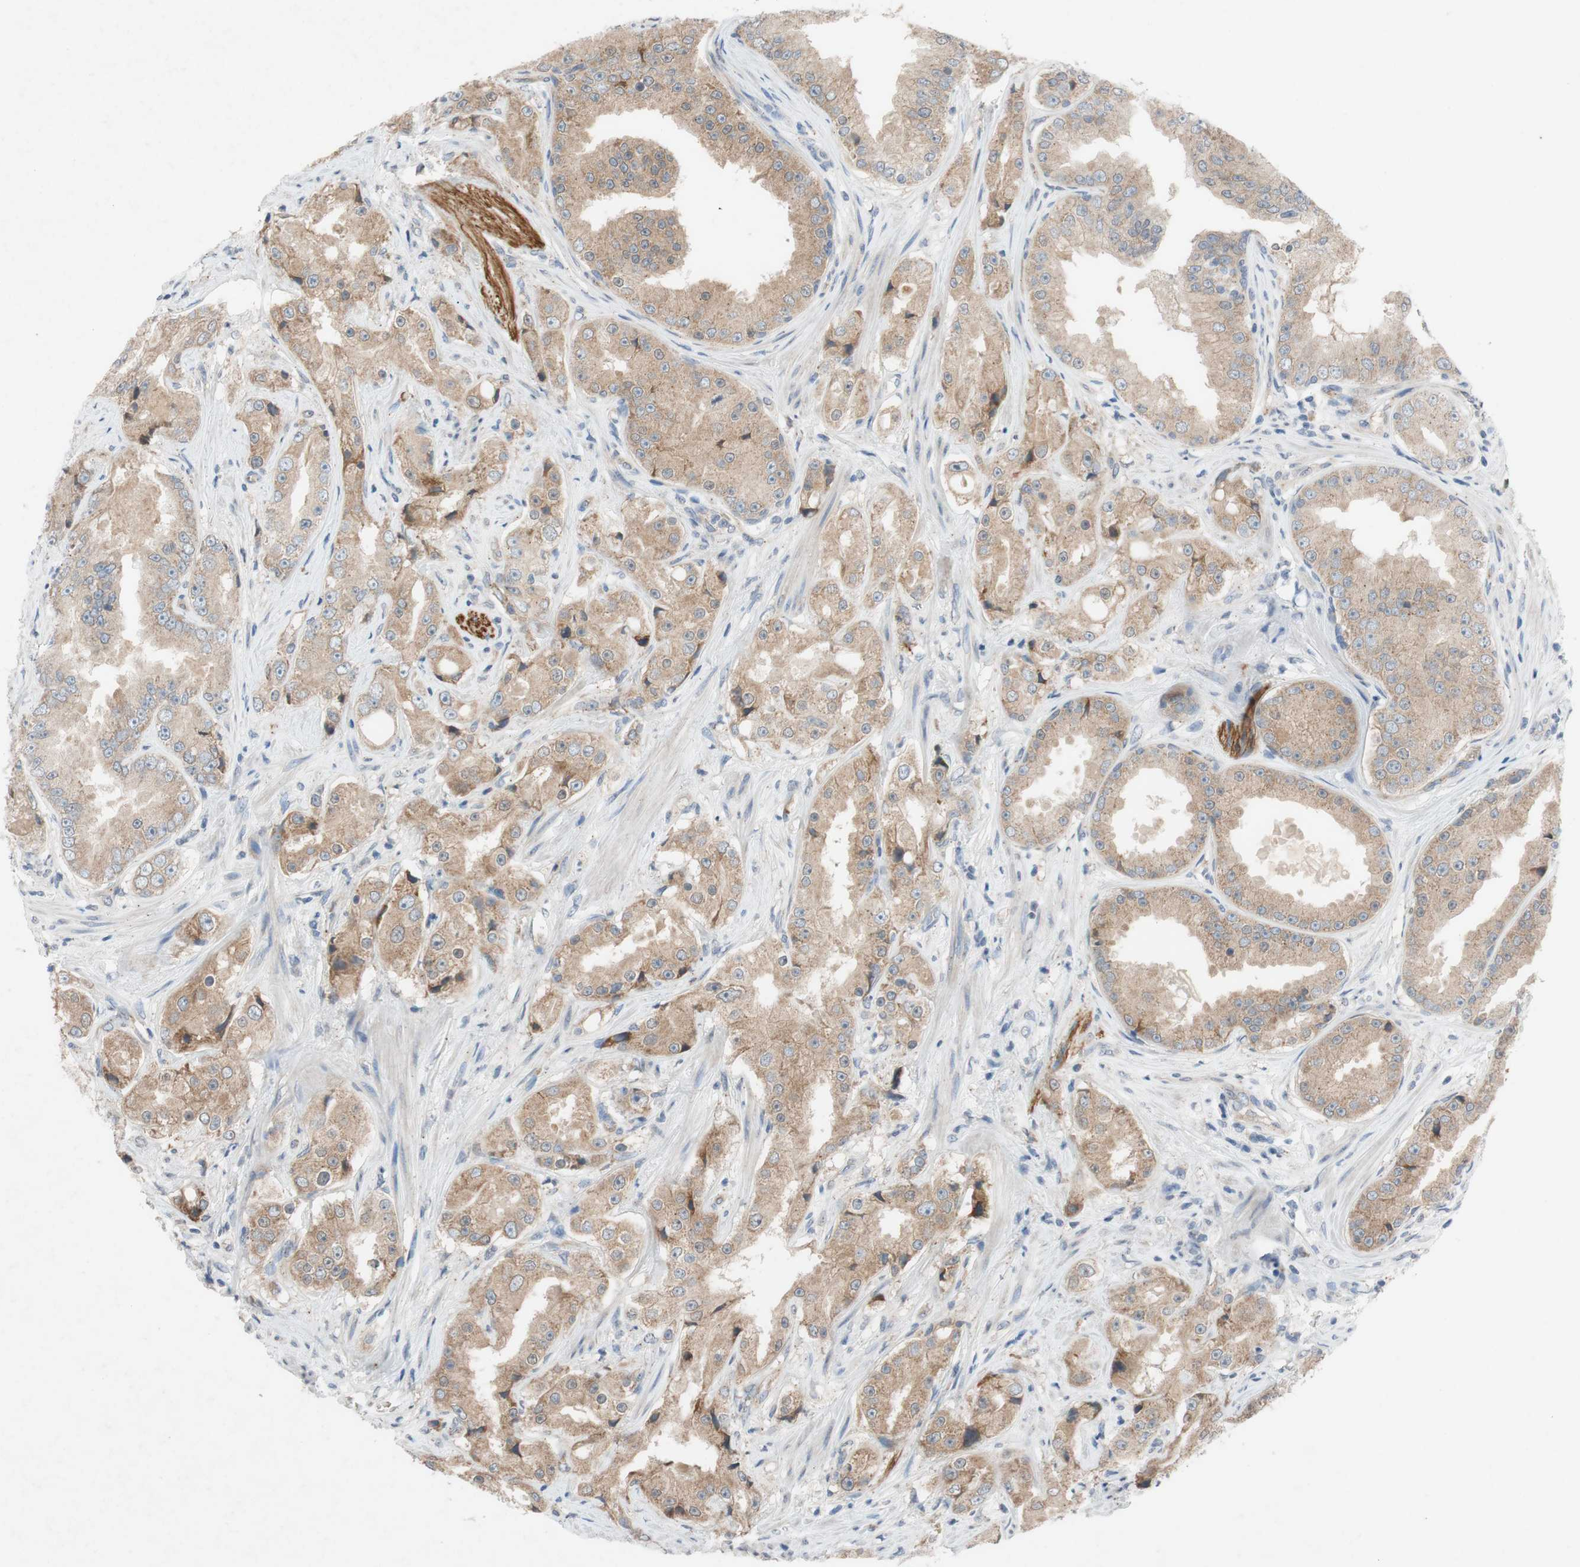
{"staining": {"intensity": "moderate", "quantity": ">75%", "location": "cytoplasmic/membranous"}, "tissue": "prostate cancer", "cell_type": "Tumor cells", "image_type": "cancer", "snomed": [{"axis": "morphology", "description": "Adenocarcinoma, High grade"}, {"axis": "topography", "description": "Prostate"}], "caption": "An IHC photomicrograph of neoplastic tissue is shown. Protein staining in brown highlights moderate cytoplasmic/membranous positivity in prostate cancer within tumor cells.", "gene": "ADD2", "patient": {"sex": "male", "age": 73}}